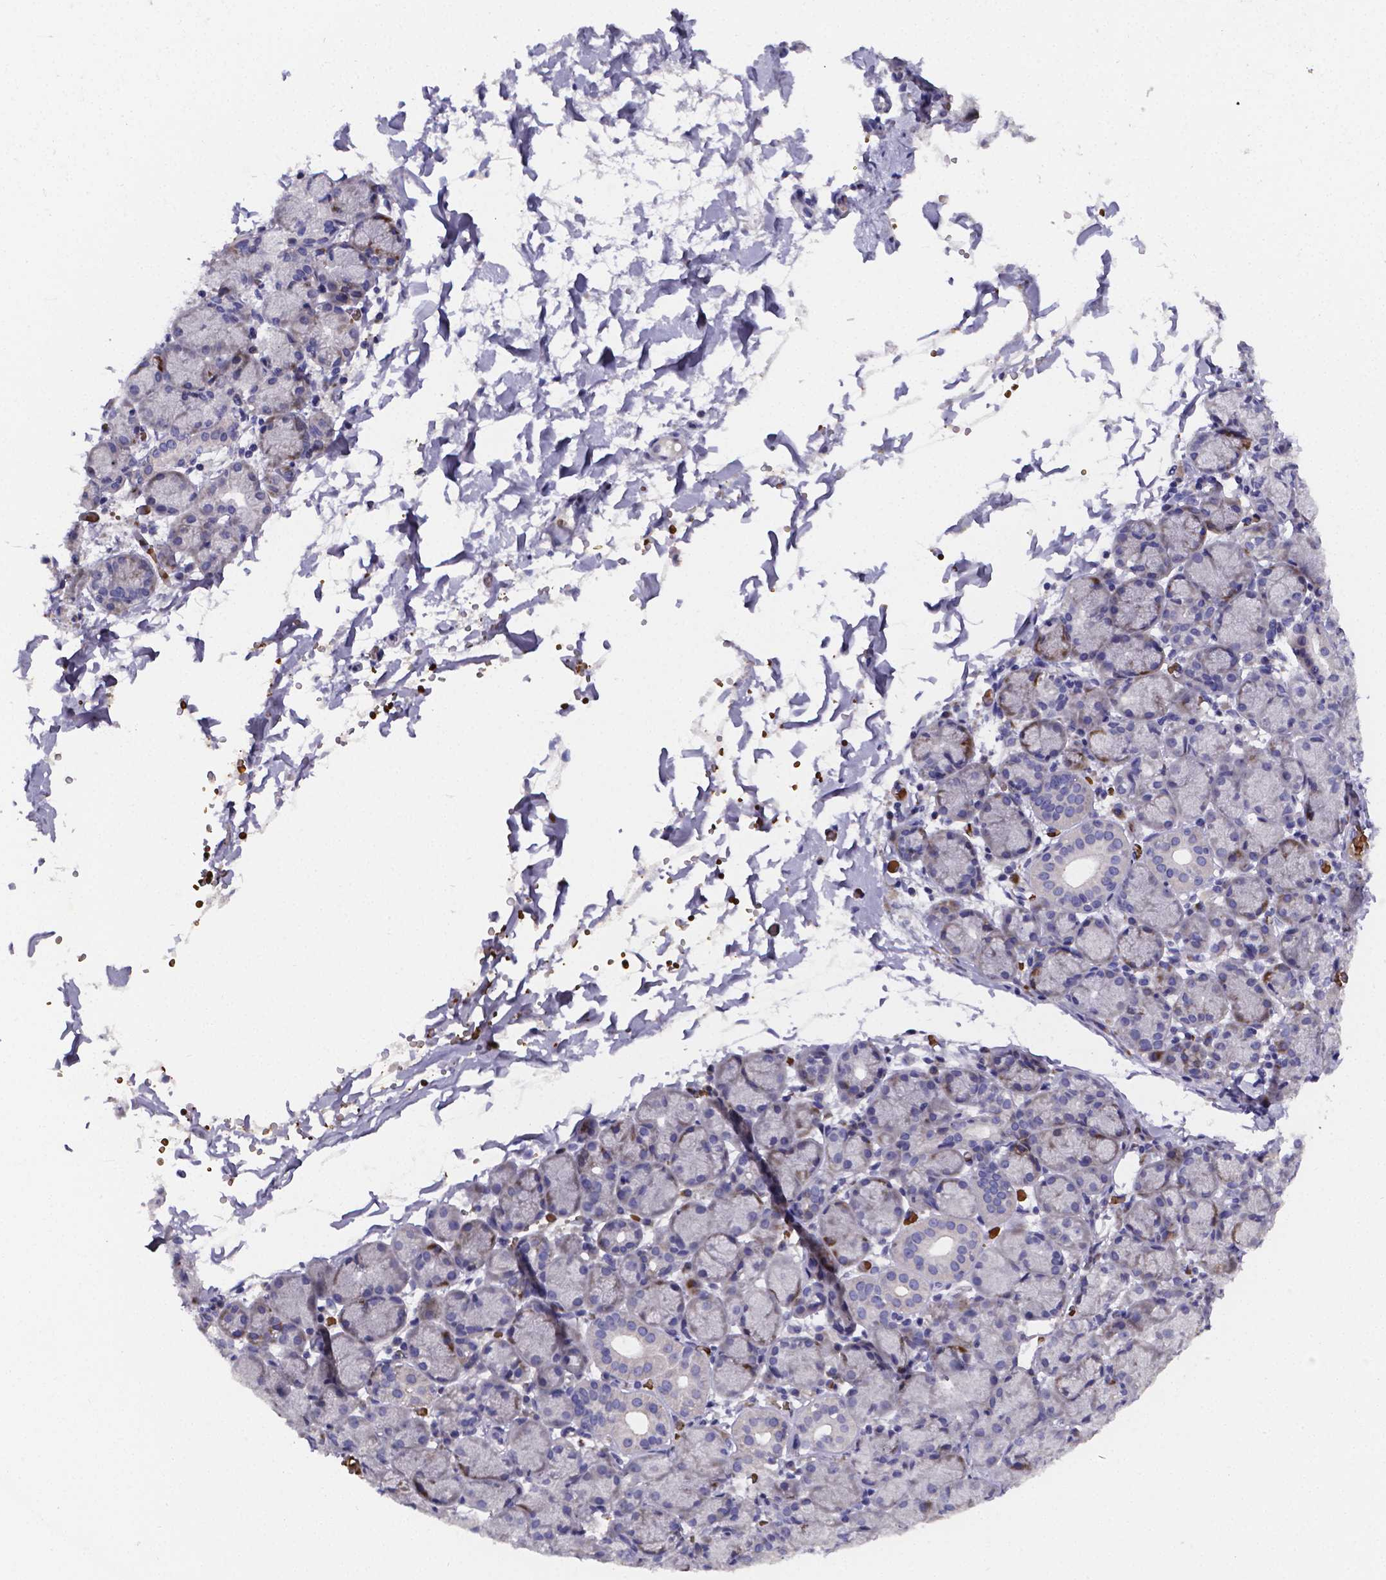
{"staining": {"intensity": "negative", "quantity": "none", "location": "none"}, "tissue": "salivary gland", "cell_type": "Glandular cells", "image_type": "normal", "snomed": [{"axis": "morphology", "description": "Normal tissue, NOS"}, {"axis": "topography", "description": "Salivary gland"}, {"axis": "topography", "description": "Peripheral nerve tissue"}], "caption": "High power microscopy micrograph of an immunohistochemistry image of benign salivary gland, revealing no significant staining in glandular cells. (Stains: DAB (3,3'-diaminobenzidine) IHC with hematoxylin counter stain, Microscopy: brightfield microscopy at high magnification).", "gene": "GABRA3", "patient": {"sex": "female", "age": 24}}